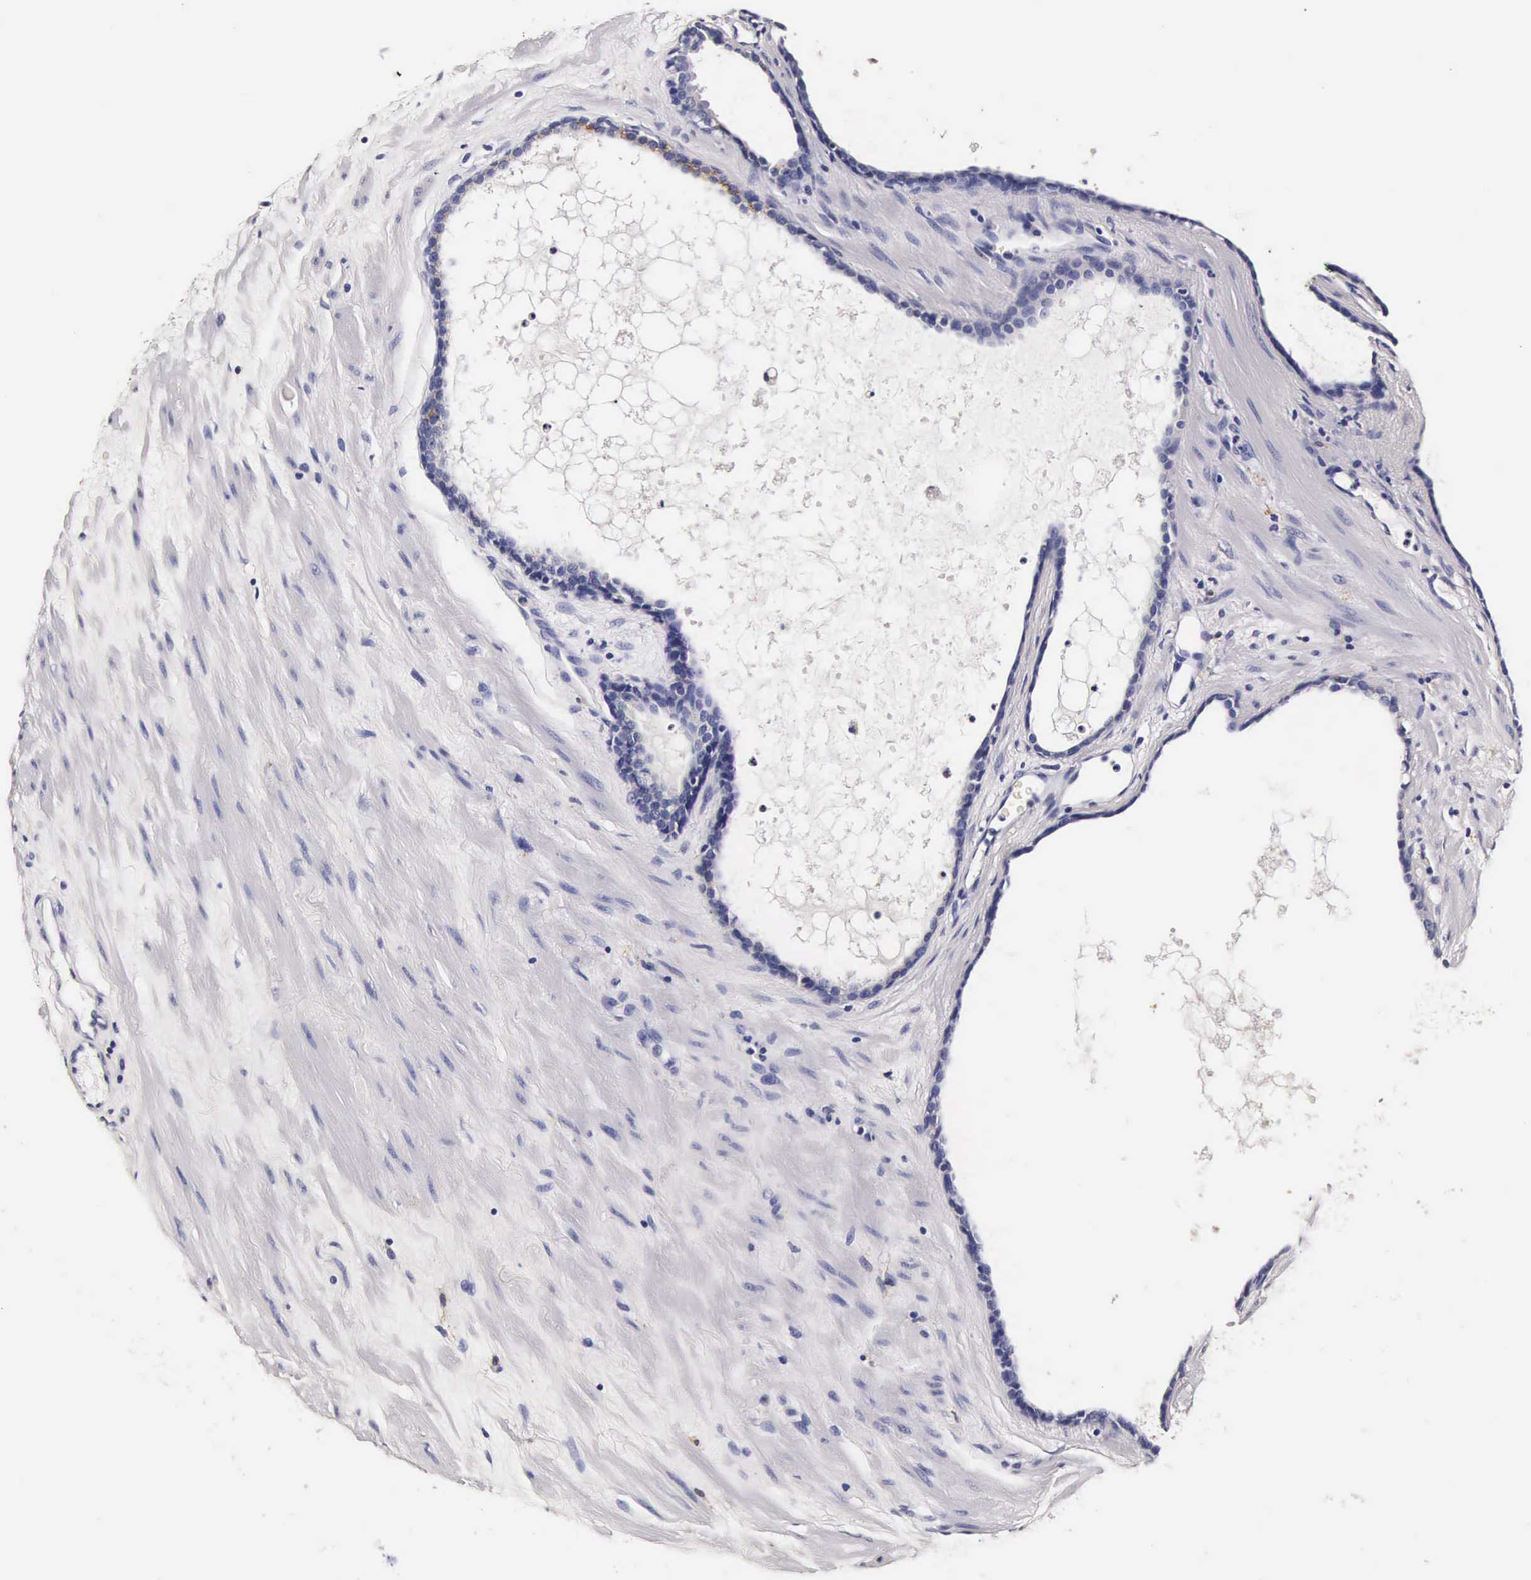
{"staining": {"intensity": "negative", "quantity": "none", "location": "none"}, "tissue": "prostate cancer", "cell_type": "Tumor cells", "image_type": "cancer", "snomed": [{"axis": "morphology", "description": "Adenocarcinoma, High grade"}, {"axis": "topography", "description": "Prostate"}], "caption": "A histopathology image of human prostate high-grade adenocarcinoma is negative for staining in tumor cells.", "gene": "CTSB", "patient": {"sex": "male", "age": 64}}